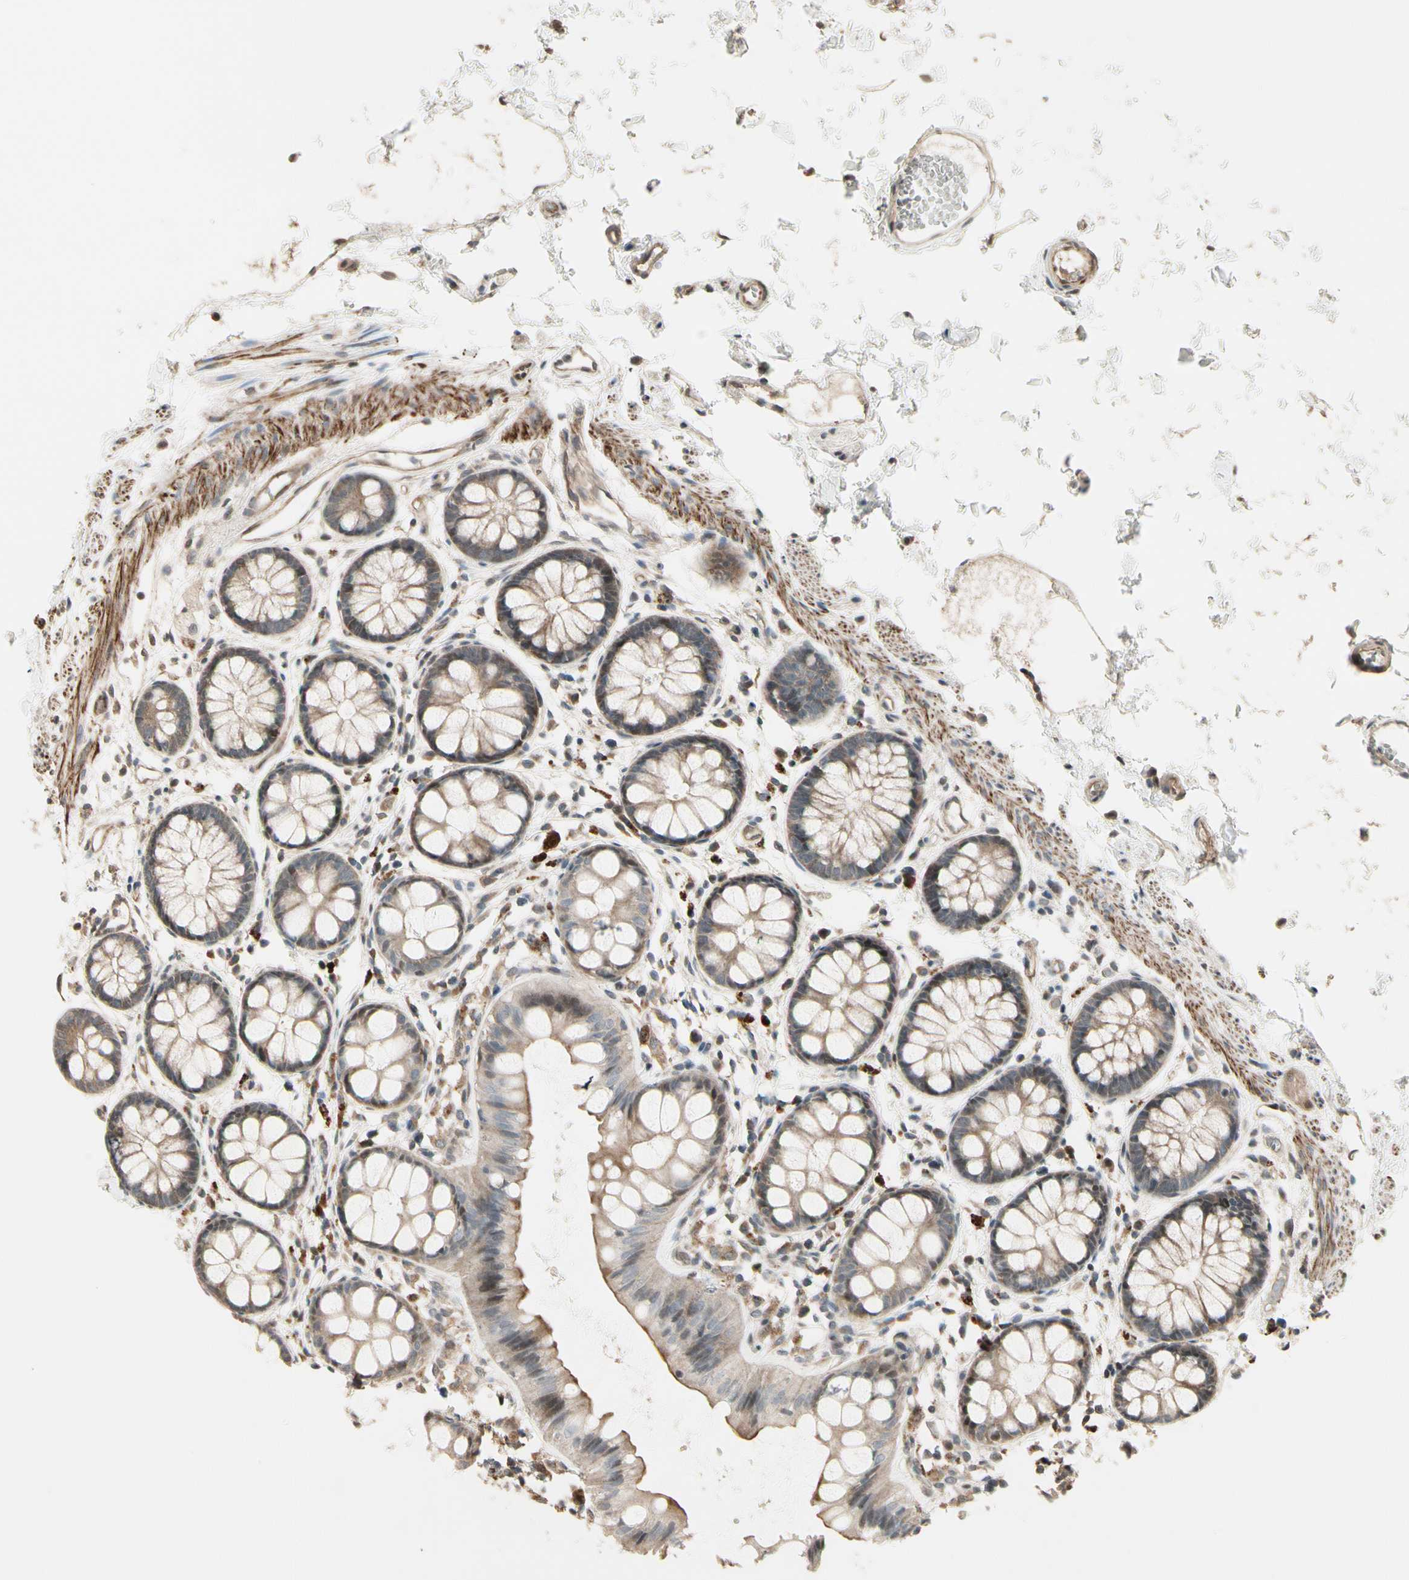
{"staining": {"intensity": "moderate", "quantity": ">75%", "location": "cytoplasmic/membranous"}, "tissue": "rectum", "cell_type": "Glandular cells", "image_type": "normal", "snomed": [{"axis": "morphology", "description": "Normal tissue, NOS"}, {"axis": "topography", "description": "Rectum"}], "caption": "A brown stain highlights moderate cytoplasmic/membranous positivity of a protein in glandular cells of normal human rectum.", "gene": "SVBP", "patient": {"sex": "female", "age": 66}}